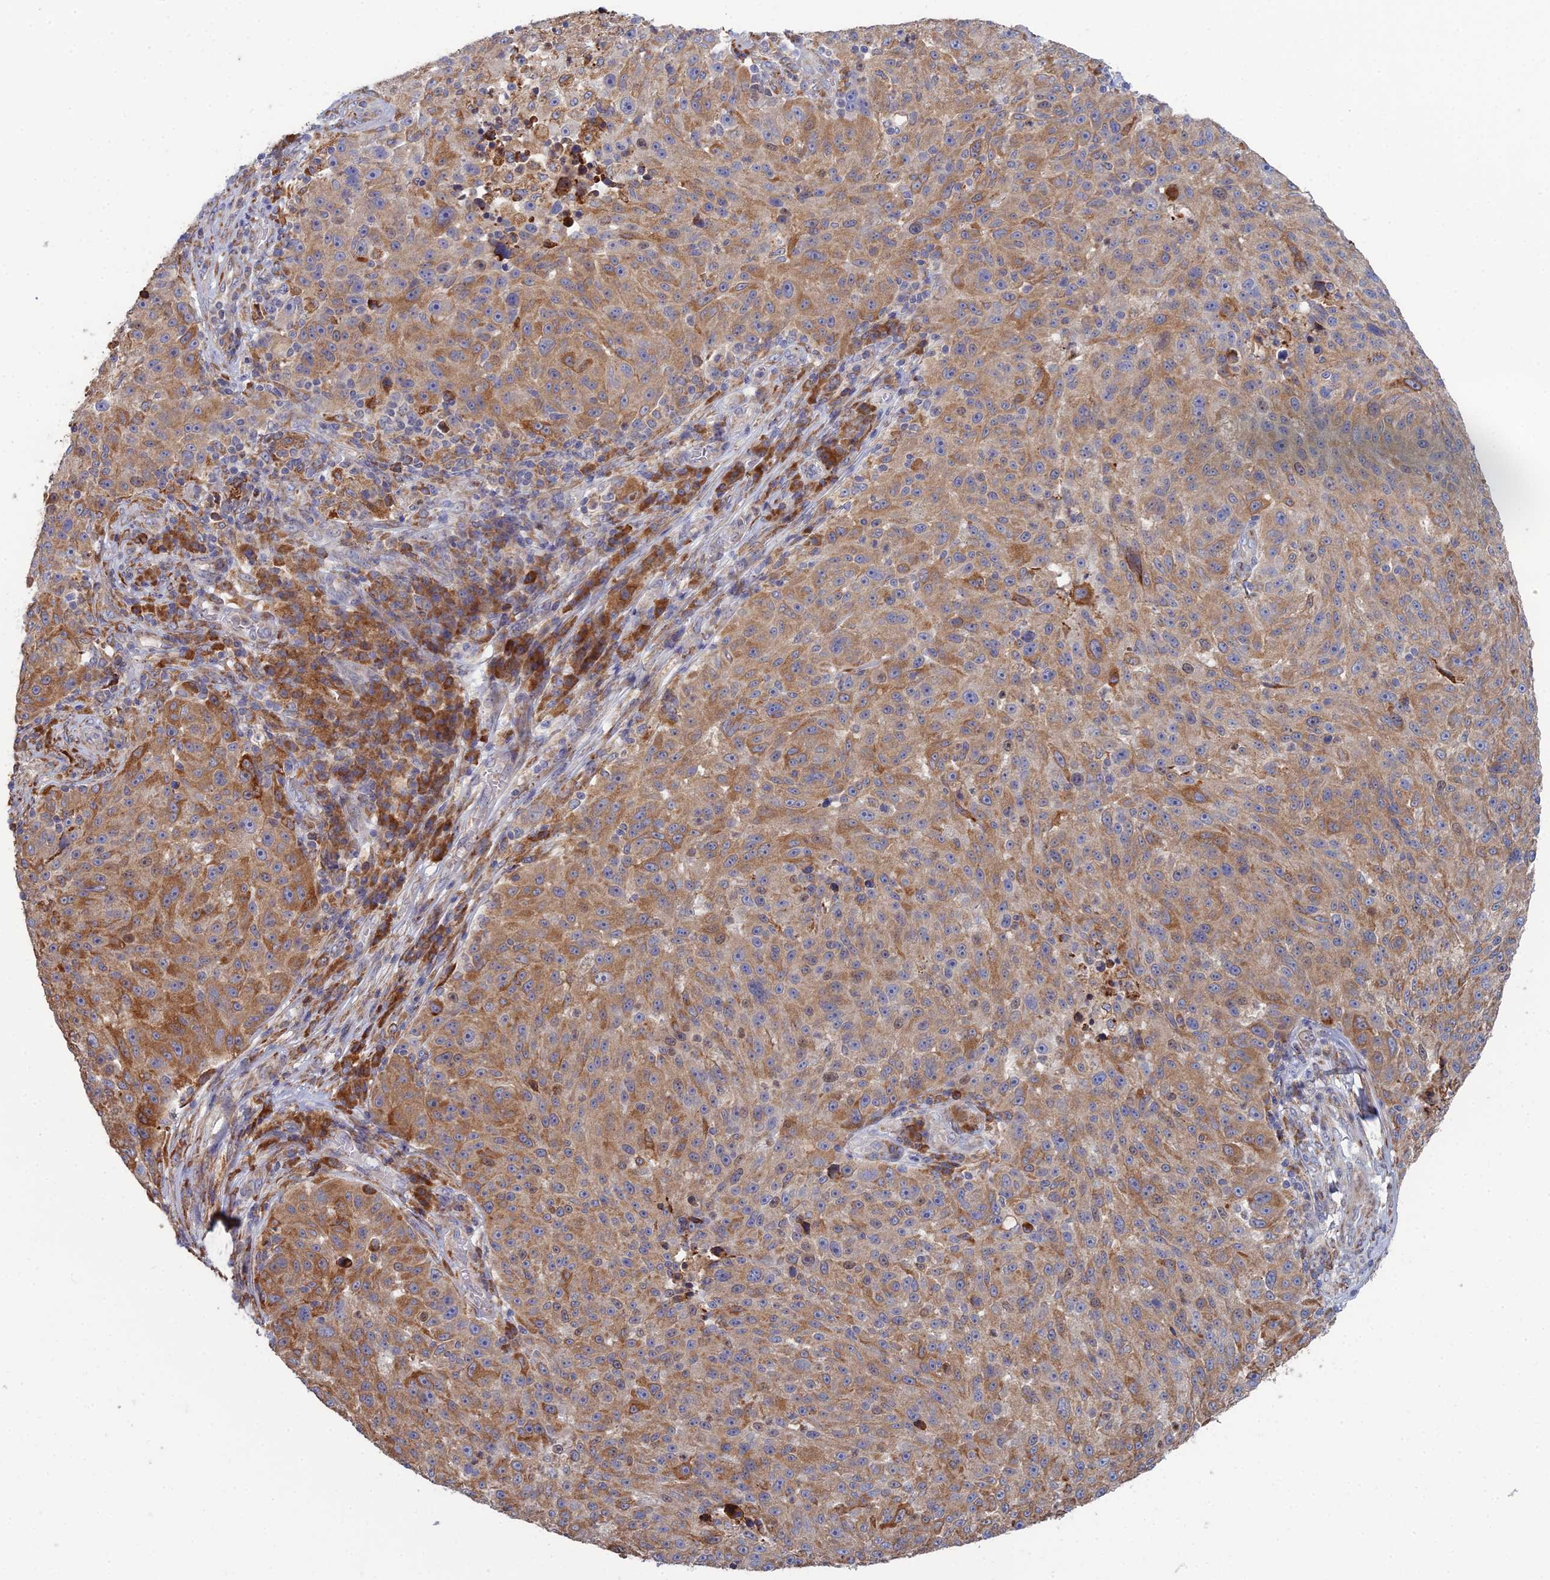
{"staining": {"intensity": "moderate", "quantity": "25%-75%", "location": "cytoplasmic/membranous"}, "tissue": "melanoma", "cell_type": "Tumor cells", "image_type": "cancer", "snomed": [{"axis": "morphology", "description": "Malignant melanoma, NOS"}, {"axis": "topography", "description": "Skin"}], "caption": "The micrograph displays a brown stain indicating the presence of a protein in the cytoplasmic/membranous of tumor cells in malignant melanoma.", "gene": "TRAPPC6A", "patient": {"sex": "male", "age": 53}}